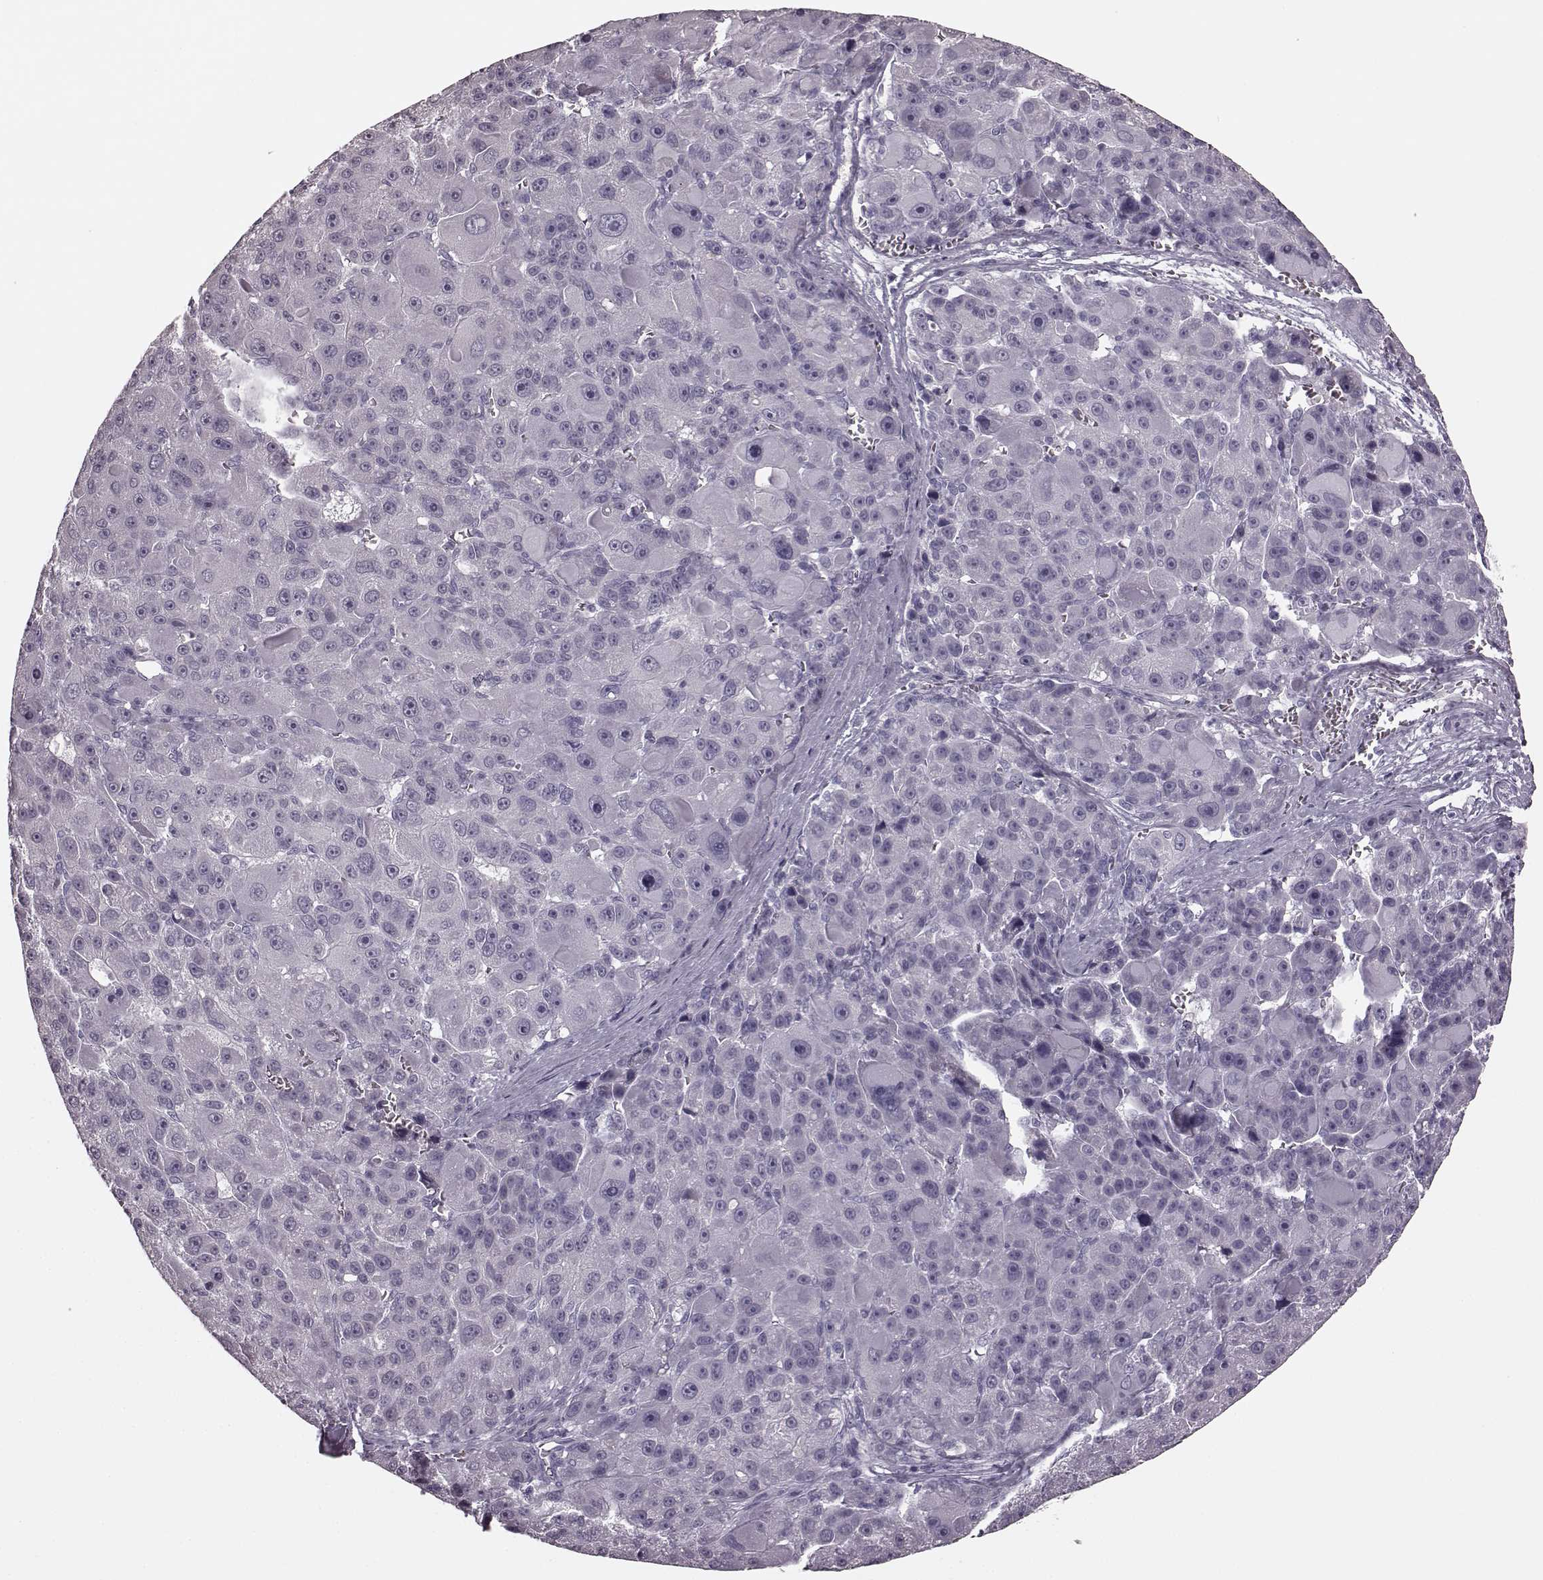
{"staining": {"intensity": "negative", "quantity": "none", "location": "none"}, "tissue": "liver cancer", "cell_type": "Tumor cells", "image_type": "cancer", "snomed": [{"axis": "morphology", "description": "Carcinoma, Hepatocellular, NOS"}, {"axis": "topography", "description": "Liver"}], "caption": "A high-resolution image shows IHC staining of liver cancer, which demonstrates no significant positivity in tumor cells.", "gene": "TRPM1", "patient": {"sex": "male", "age": 76}}